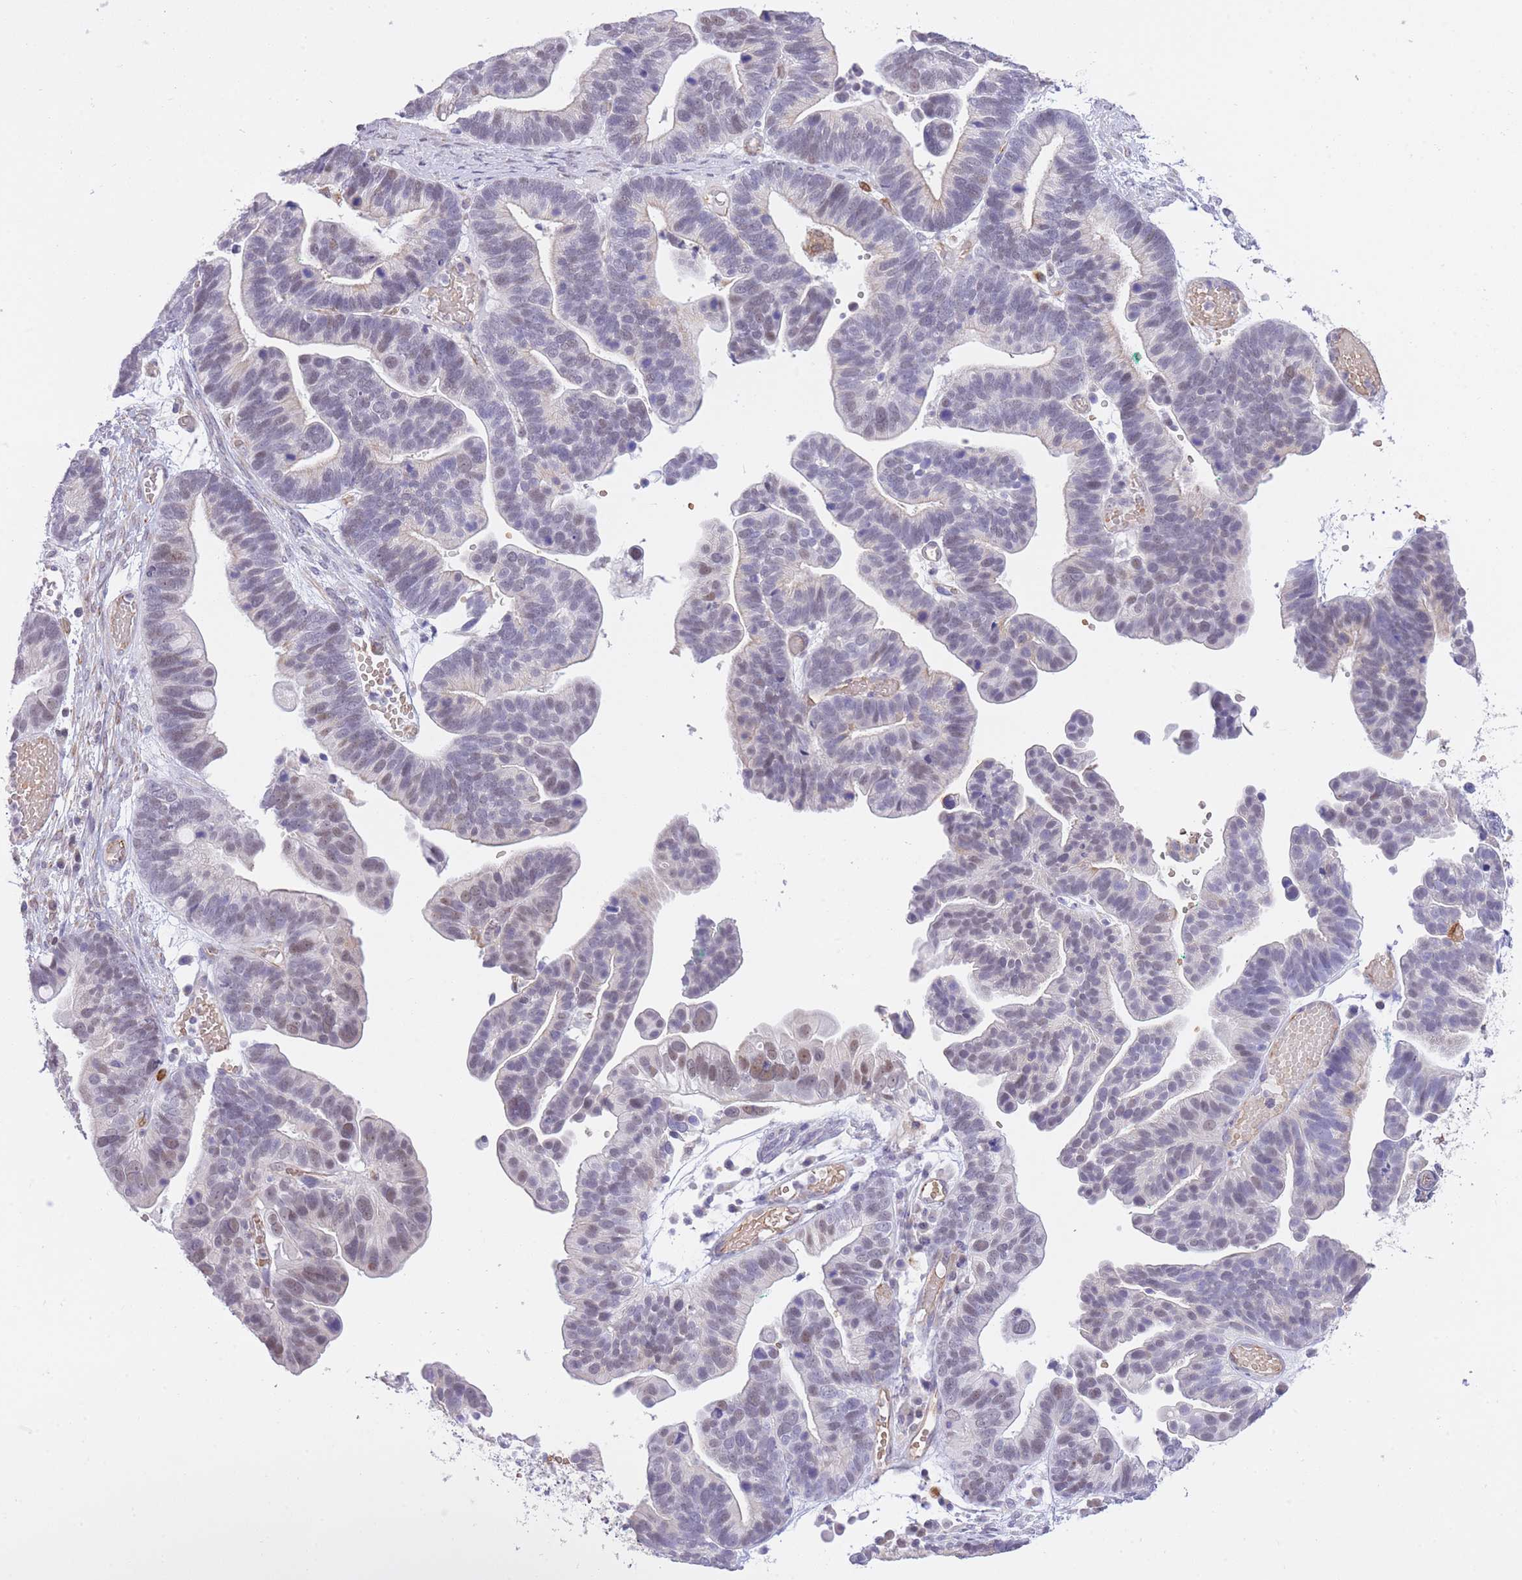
{"staining": {"intensity": "weak", "quantity": "25%-75%", "location": "nuclear"}, "tissue": "ovarian cancer", "cell_type": "Tumor cells", "image_type": "cancer", "snomed": [{"axis": "morphology", "description": "Cystadenocarcinoma, serous, NOS"}, {"axis": "topography", "description": "Ovary"}], "caption": "Ovarian cancer stained with DAB (3,3'-diaminobenzidine) IHC exhibits low levels of weak nuclear staining in about 25%-75% of tumor cells.", "gene": "MEIOSIN", "patient": {"sex": "female", "age": 56}}